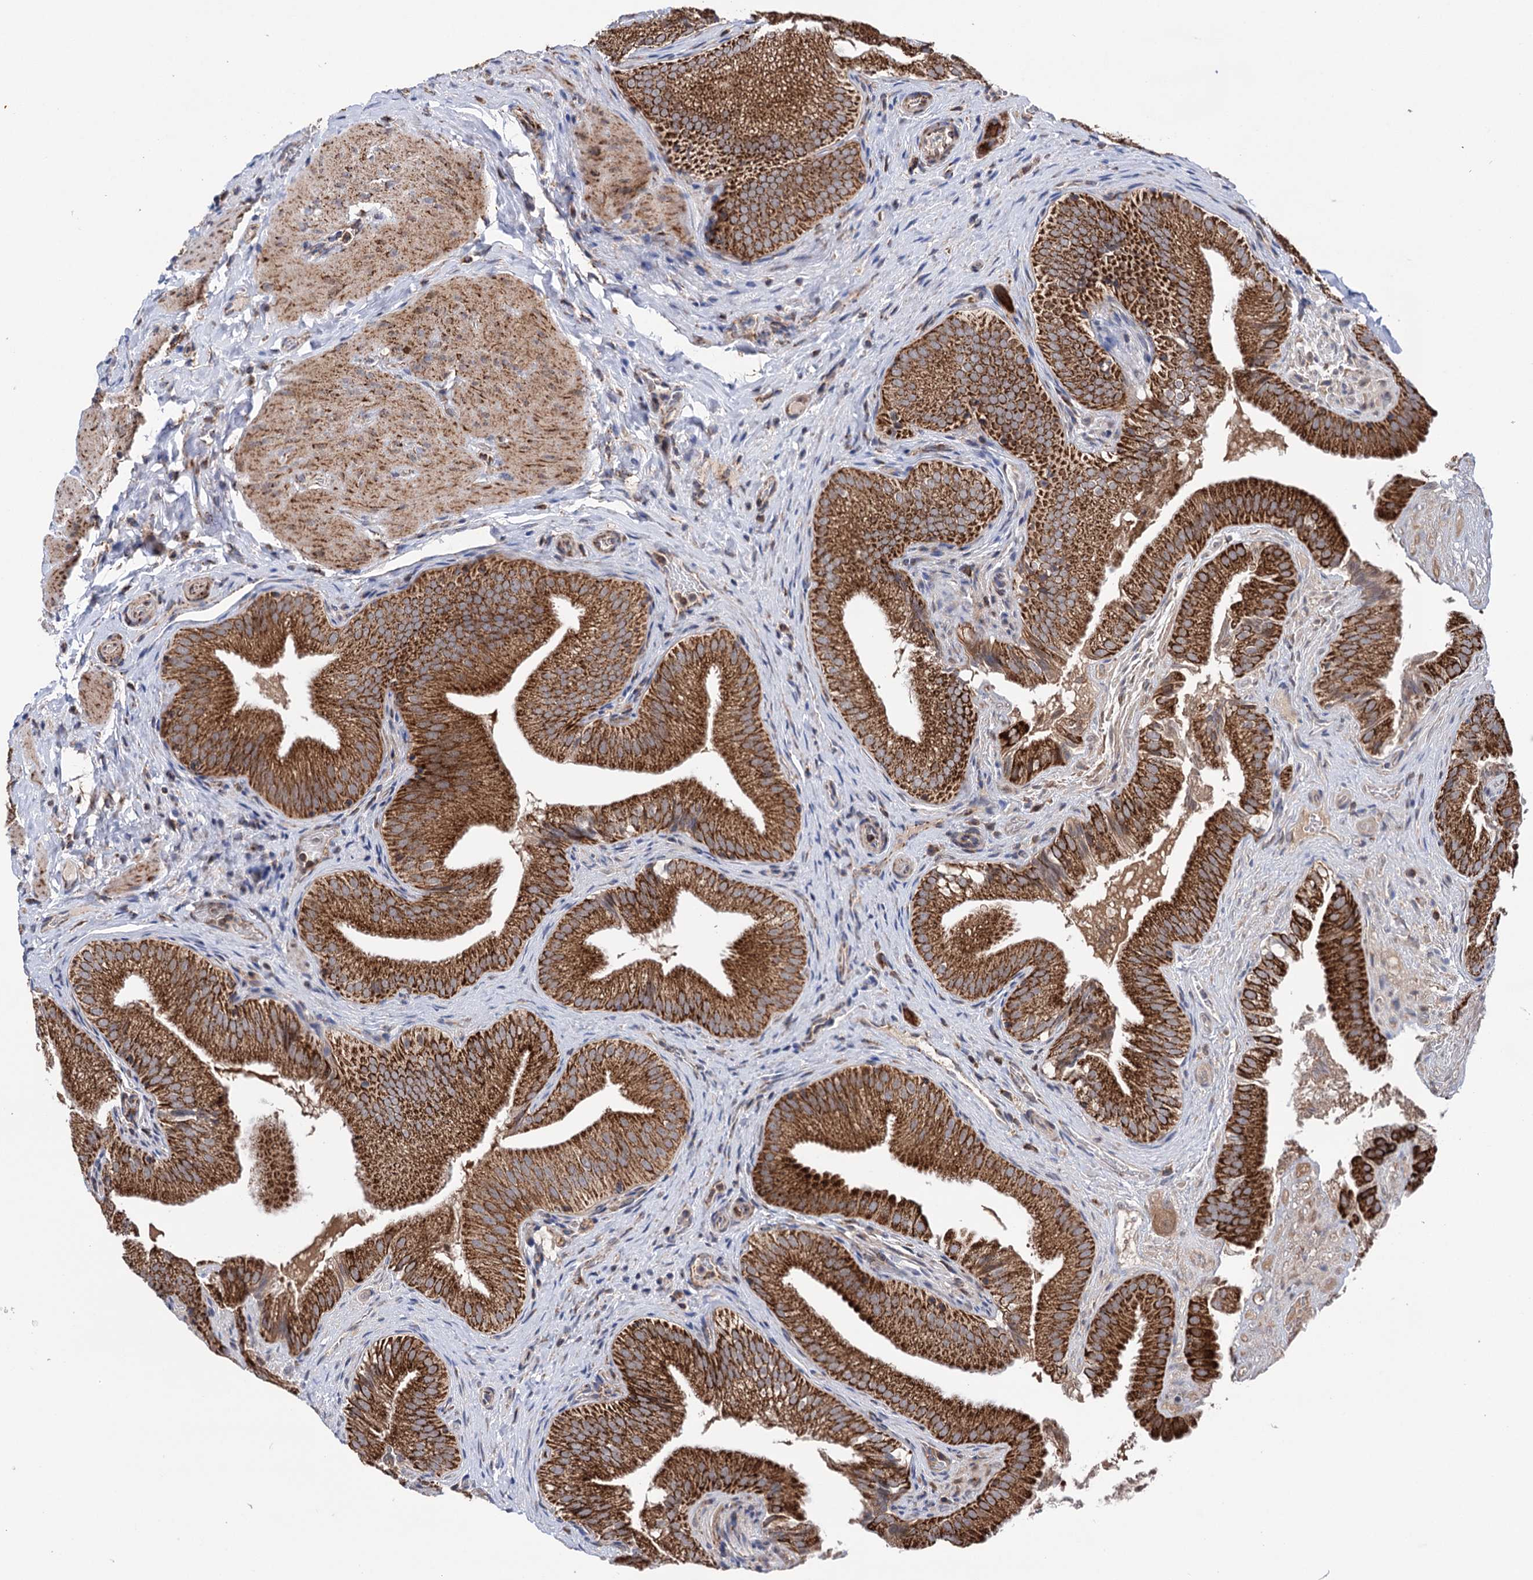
{"staining": {"intensity": "strong", "quantity": ">75%", "location": "cytoplasmic/membranous"}, "tissue": "gallbladder", "cell_type": "Glandular cells", "image_type": "normal", "snomed": [{"axis": "morphology", "description": "Normal tissue, NOS"}, {"axis": "topography", "description": "Gallbladder"}], "caption": "Protein staining of benign gallbladder reveals strong cytoplasmic/membranous expression in about >75% of glandular cells. (DAB = brown stain, brightfield microscopy at high magnification).", "gene": "SUCLA2", "patient": {"sex": "female", "age": 30}}